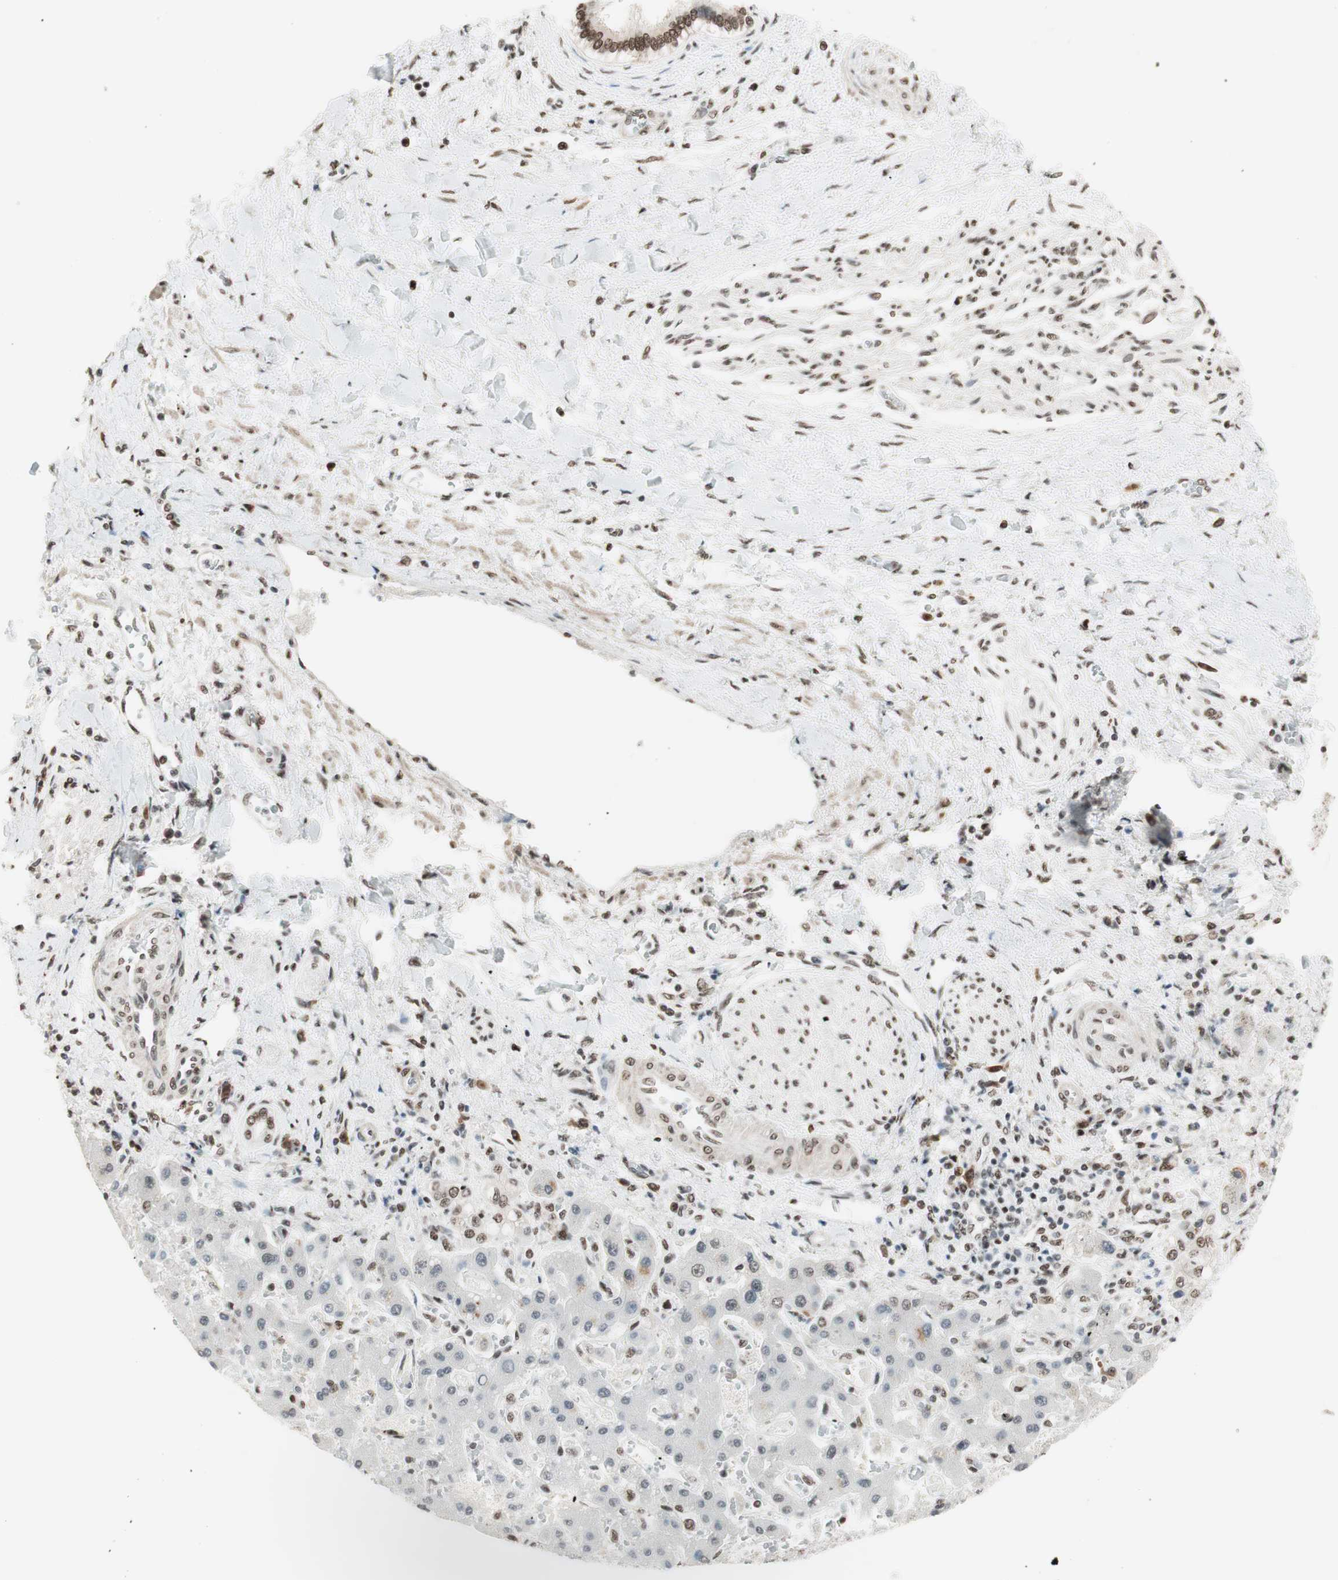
{"staining": {"intensity": "moderate", "quantity": "<25%", "location": "nuclear"}, "tissue": "liver cancer", "cell_type": "Tumor cells", "image_type": "cancer", "snomed": [{"axis": "morphology", "description": "Cholangiocarcinoma"}, {"axis": "topography", "description": "Liver"}], "caption": "Protein staining of liver cancer tissue exhibits moderate nuclear expression in about <25% of tumor cells. The staining was performed using DAB, with brown indicating positive protein expression. Nuclei are stained blue with hematoxylin.", "gene": "SMARCE1", "patient": {"sex": "male", "age": 50}}